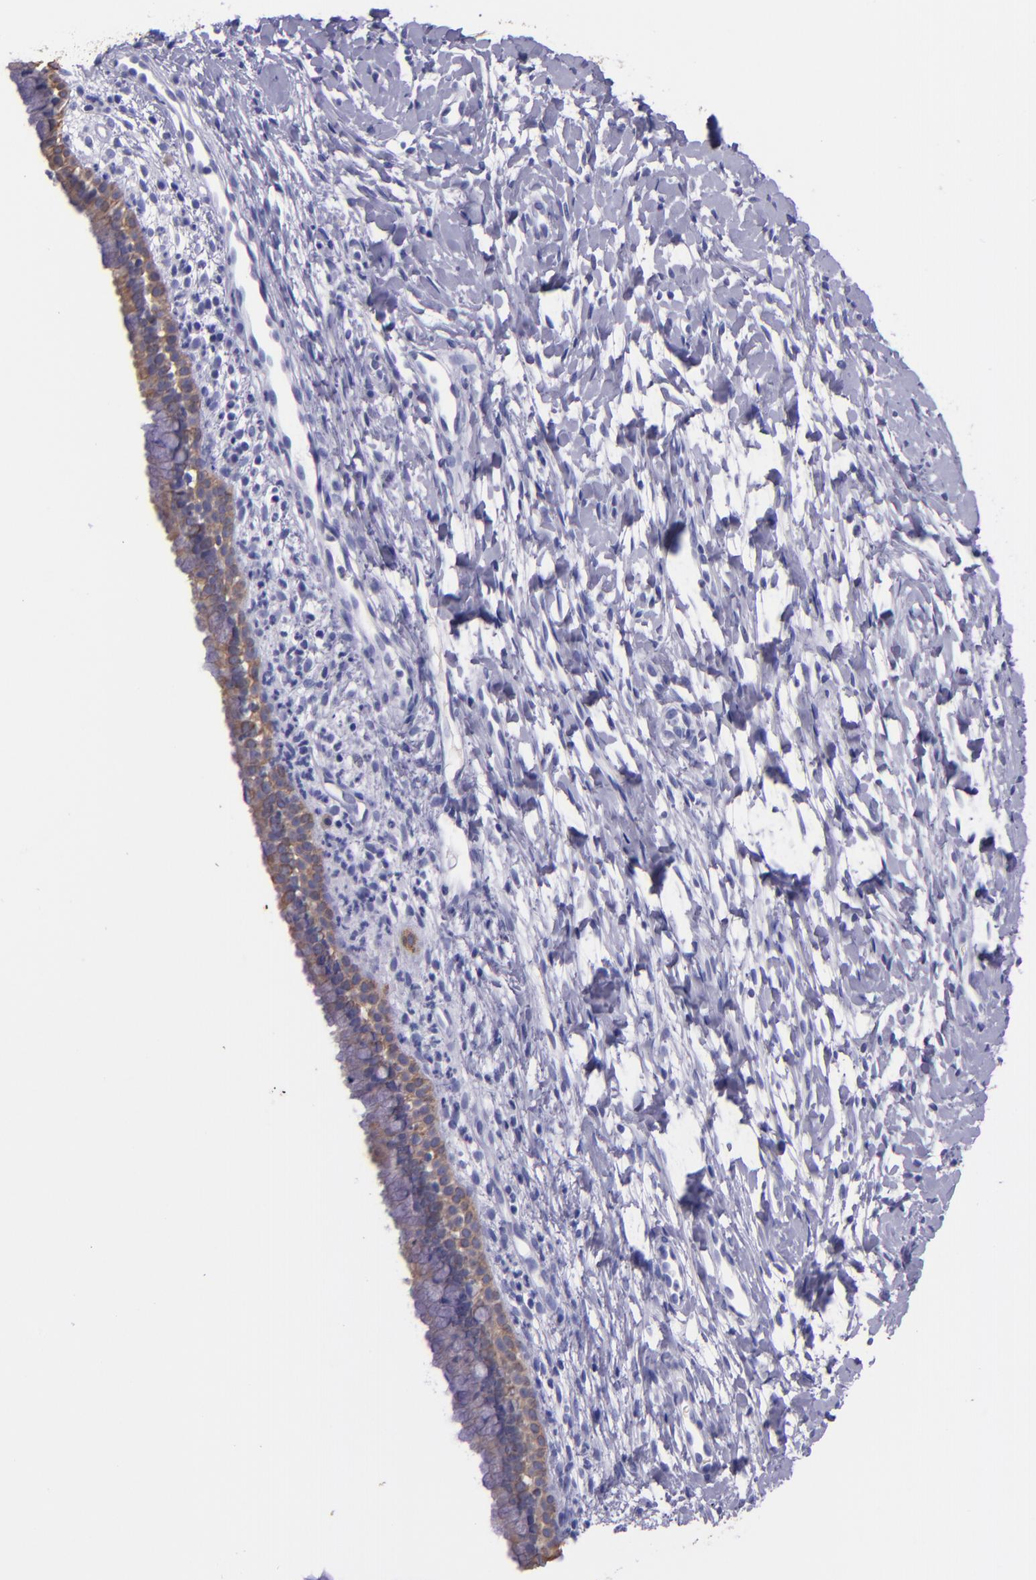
{"staining": {"intensity": "weak", "quantity": ">75%", "location": "cytoplasmic/membranous"}, "tissue": "cervix", "cell_type": "Glandular cells", "image_type": "normal", "snomed": [{"axis": "morphology", "description": "Normal tissue, NOS"}, {"axis": "topography", "description": "Cervix"}], "caption": "Protein staining of unremarkable cervix shows weak cytoplasmic/membranous expression in approximately >75% of glandular cells. Nuclei are stained in blue.", "gene": "KRT4", "patient": {"sex": "female", "age": 46}}